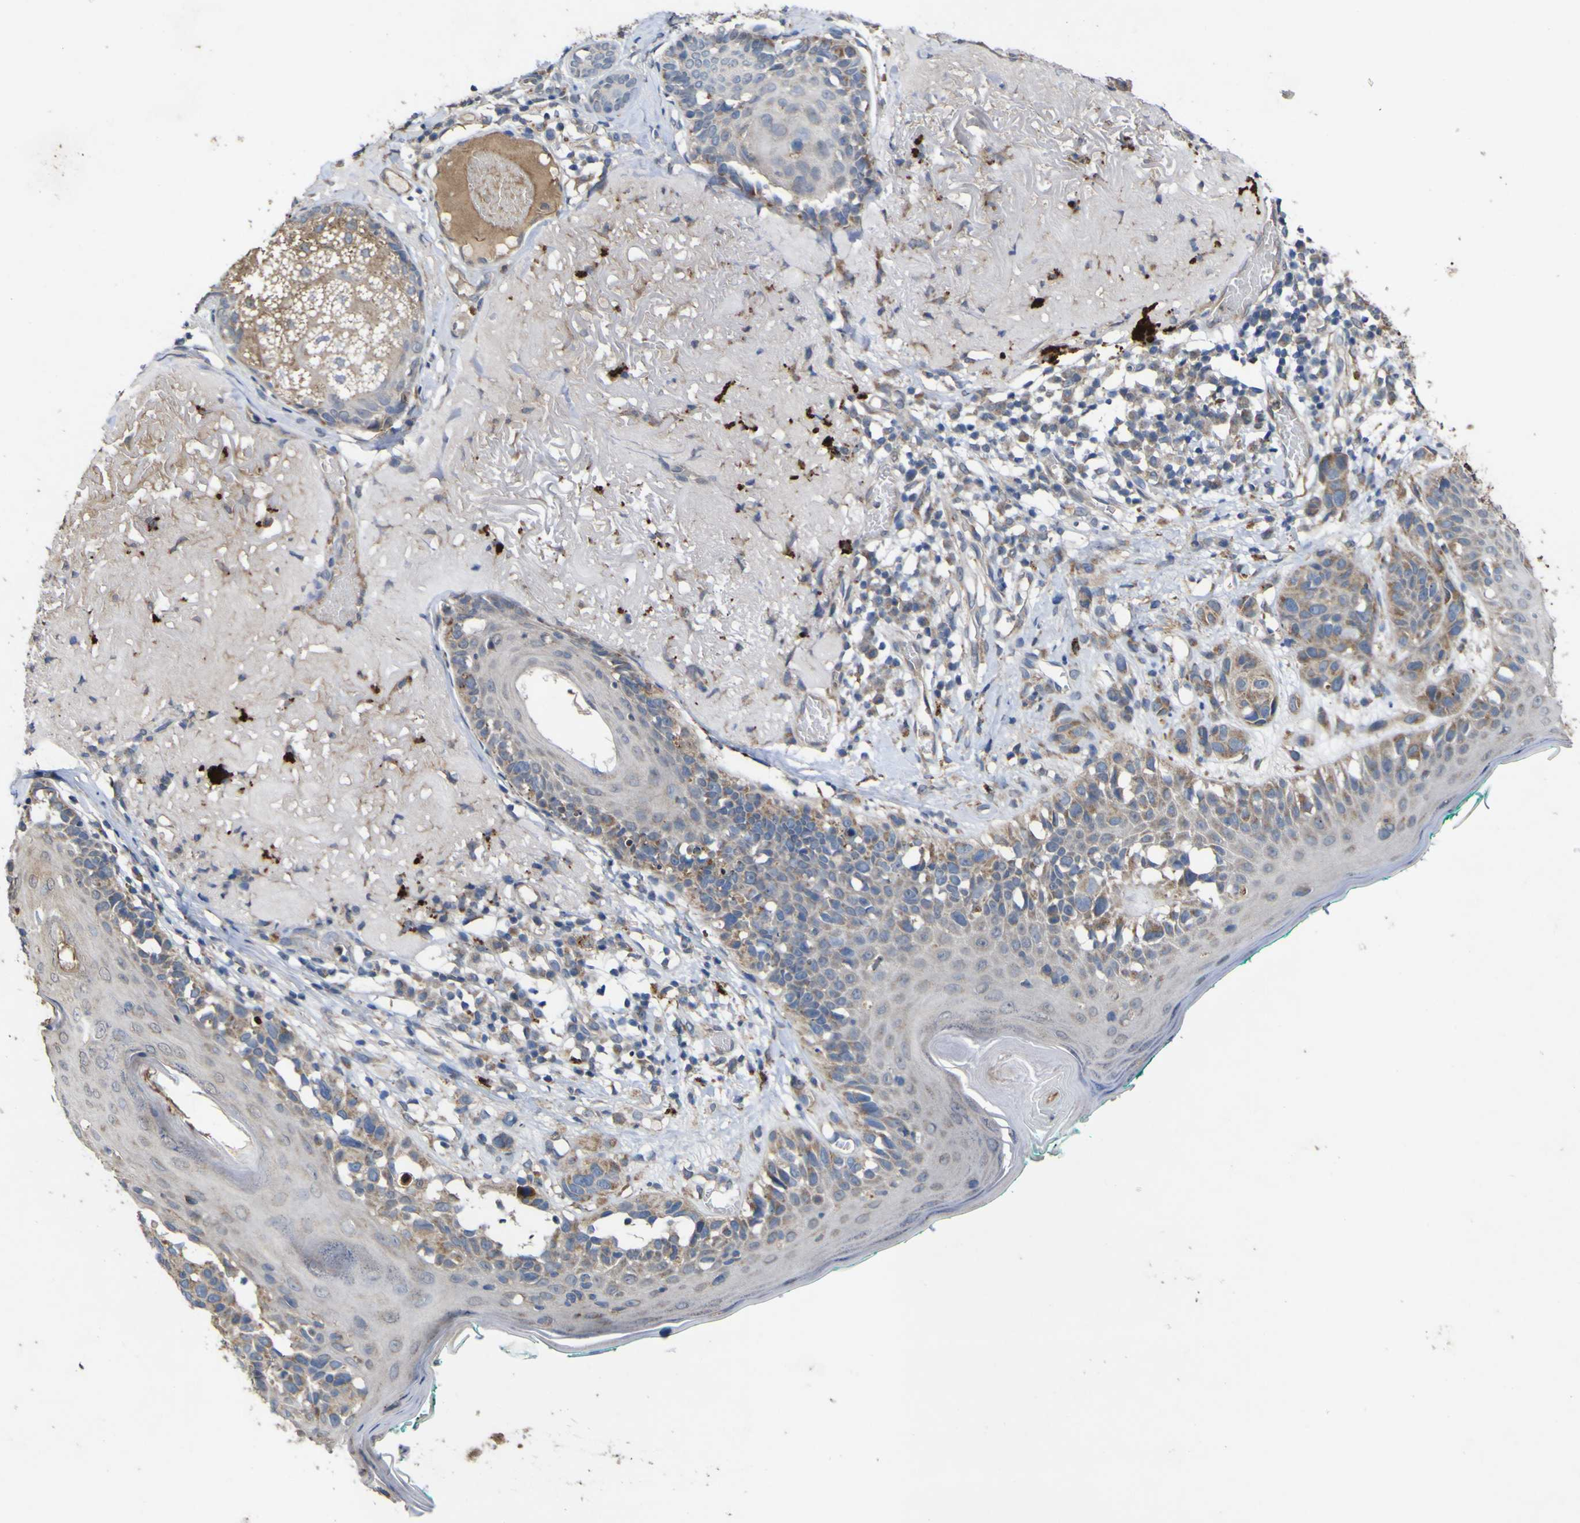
{"staining": {"intensity": "weak", "quantity": "<25%", "location": "cytoplasmic/membranous"}, "tissue": "melanoma", "cell_type": "Tumor cells", "image_type": "cancer", "snomed": [{"axis": "morphology", "description": "Malignant melanoma in situ"}, {"axis": "morphology", "description": "Malignant melanoma, NOS"}, {"axis": "topography", "description": "Skin"}], "caption": "Immunohistochemistry (IHC) image of neoplastic tissue: human melanoma stained with DAB (3,3'-diaminobenzidine) demonstrates no significant protein expression in tumor cells.", "gene": "IRAK2", "patient": {"sex": "female", "age": 88}}